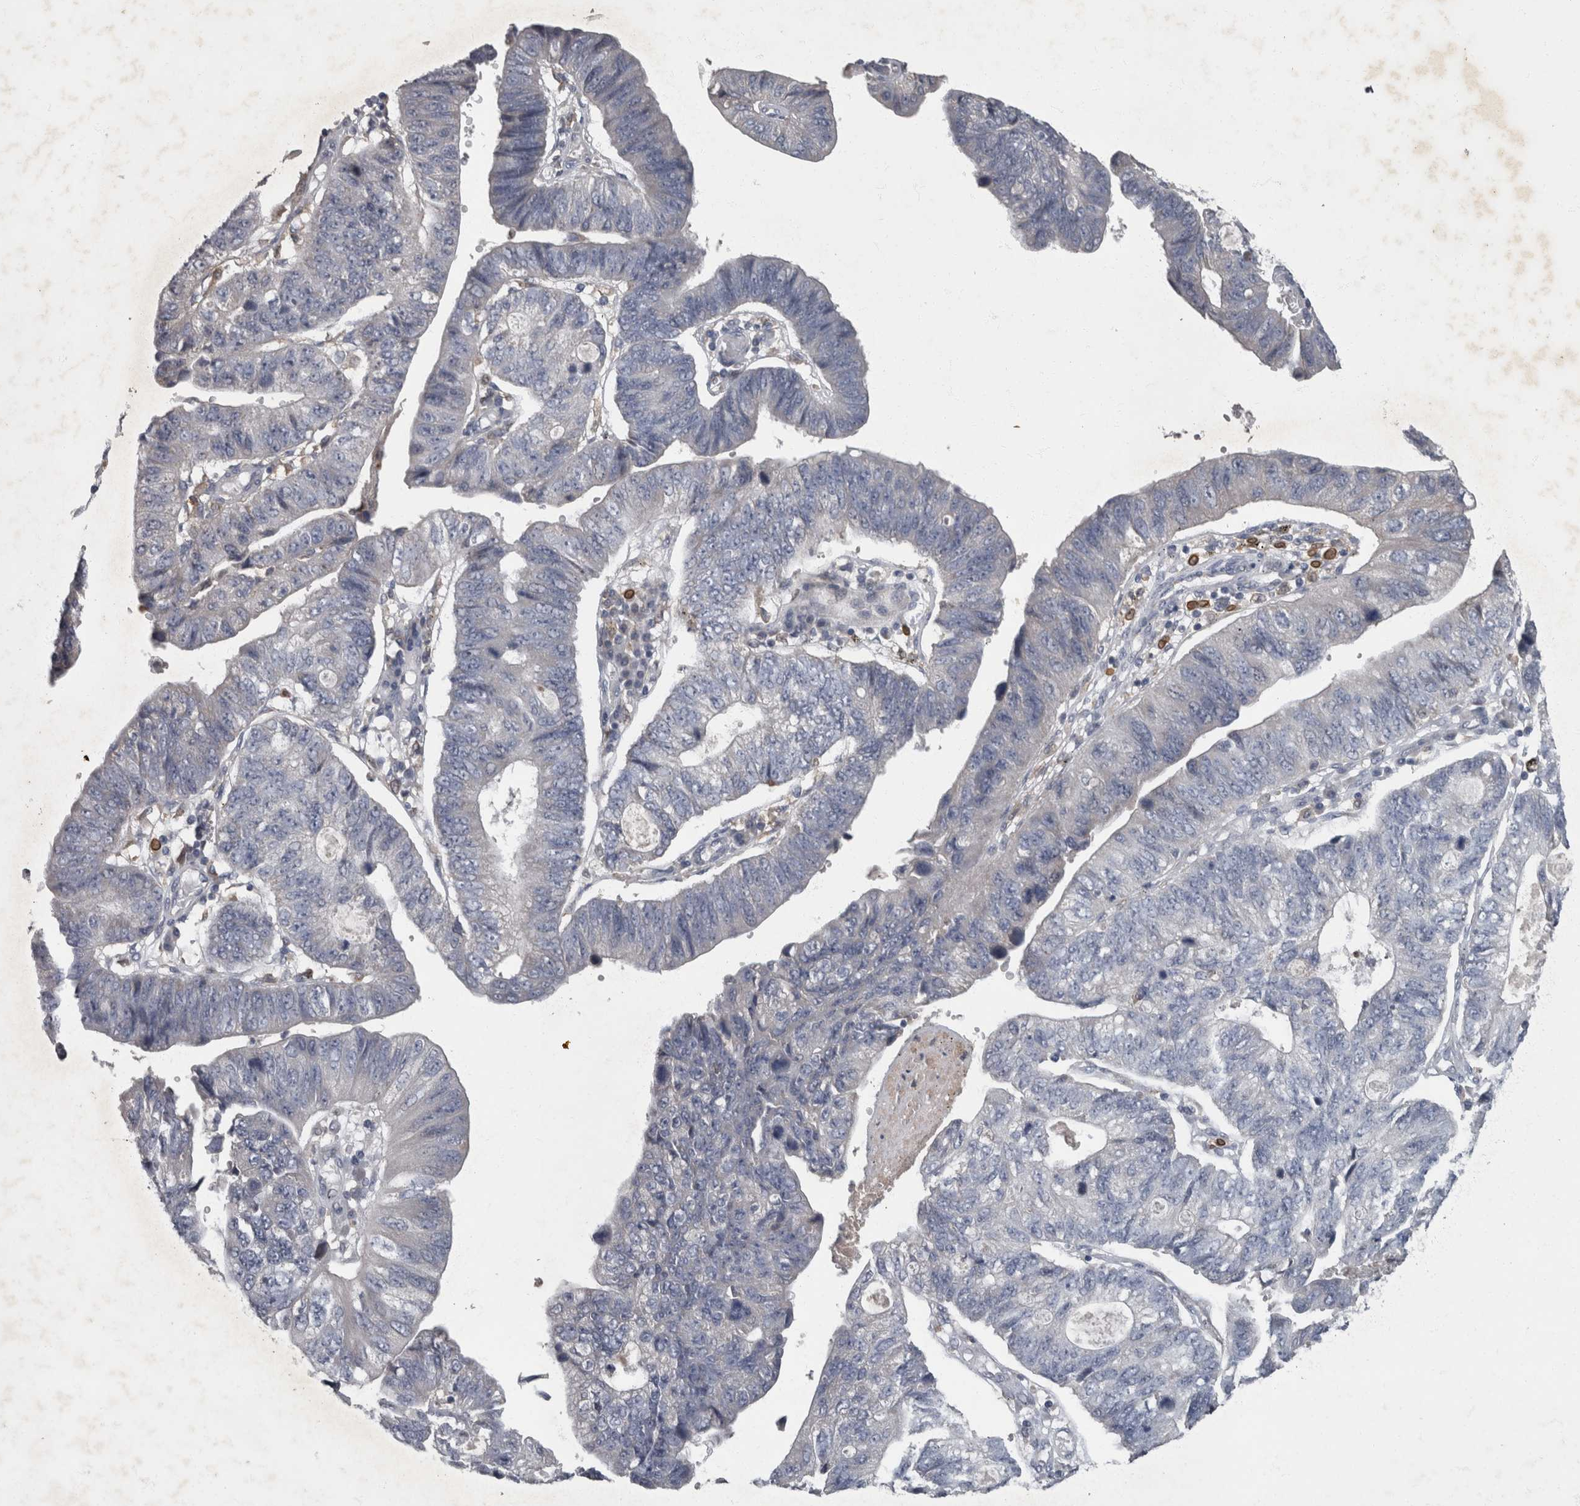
{"staining": {"intensity": "negative", "quantity": "none", "location": "none"}, "tissue": "stomach cancer", "cell_type": "Tumor cells", "image_type": "cancer", "snomed": [{"axis": "morphology", "description": "Adenocarcinoma, NOS"}, {"axis": "topography", "description": "Stomach"}], "caption": "Tumor cells are negative for protein expression in human stomach cancer.", "gene": "PPP1R3C", "patient": {"sex": "male", "age": 59}}